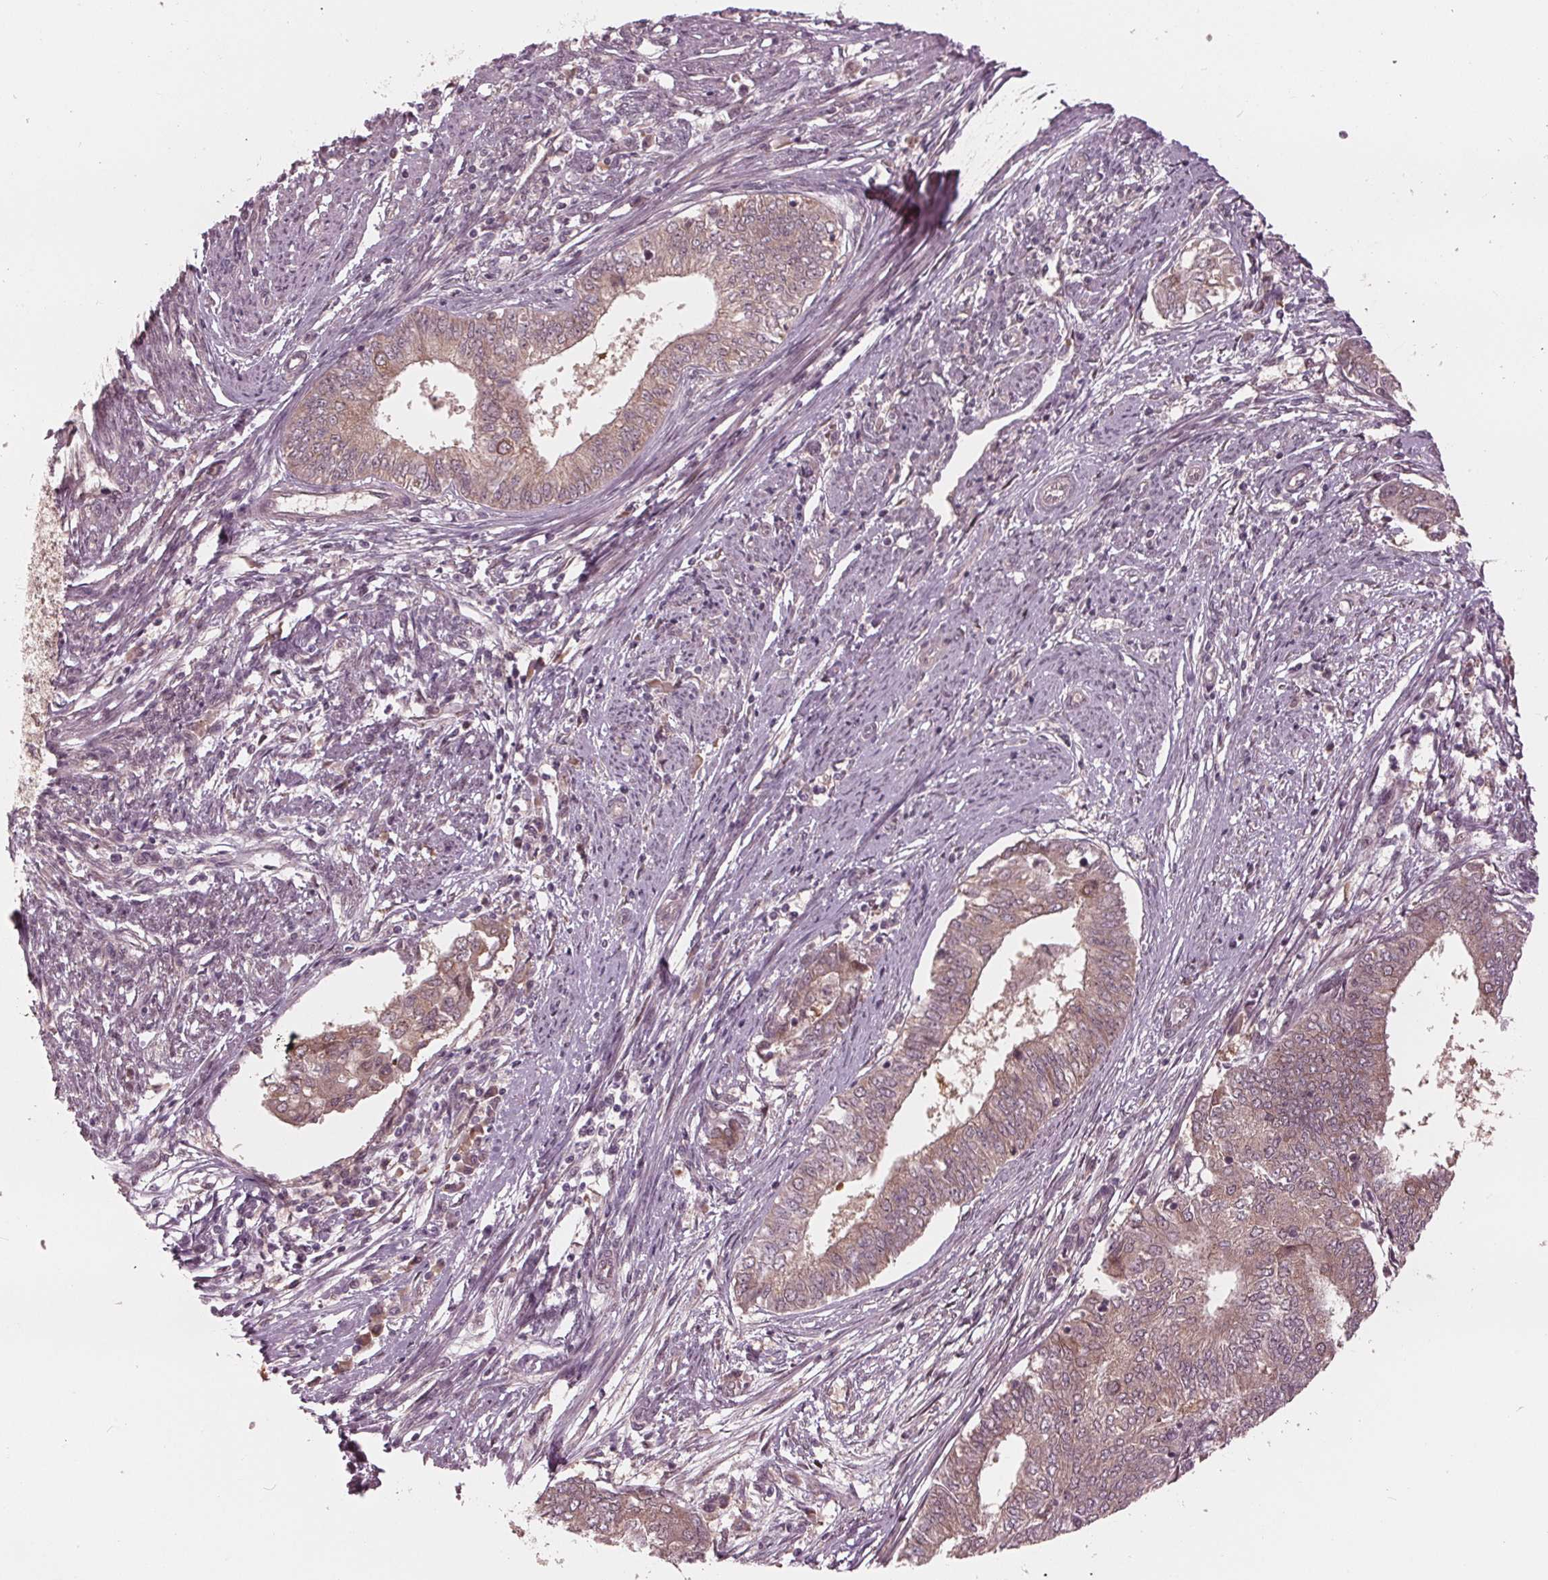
{"staining": {"intensity": "weak", "quantity": ">75%", "location": "cytoplasmic/membranous"}, "tissue": "endometrial cancer", "cell_type": "Tumor cells", "image_type": "cancer", "snomed": [{"axis": "morphology", "description": "Adenocarcinoma, NOS"}, {"axis": "topography", "description": "Endometrium"}], "caption": "The histopathology image reveals immunohistochemical staining of endometrial cancer (adenocarcinoma). There is weak cytoplasmic/membranous expression is seen in about >75% of tumor cells. (Stains: DAB in brown, nuclei in blue, Microscopy: brightfield microscopy at high magnification).", "gene": "ZNF471", "patient": {"sex": "female", "age": 62}}